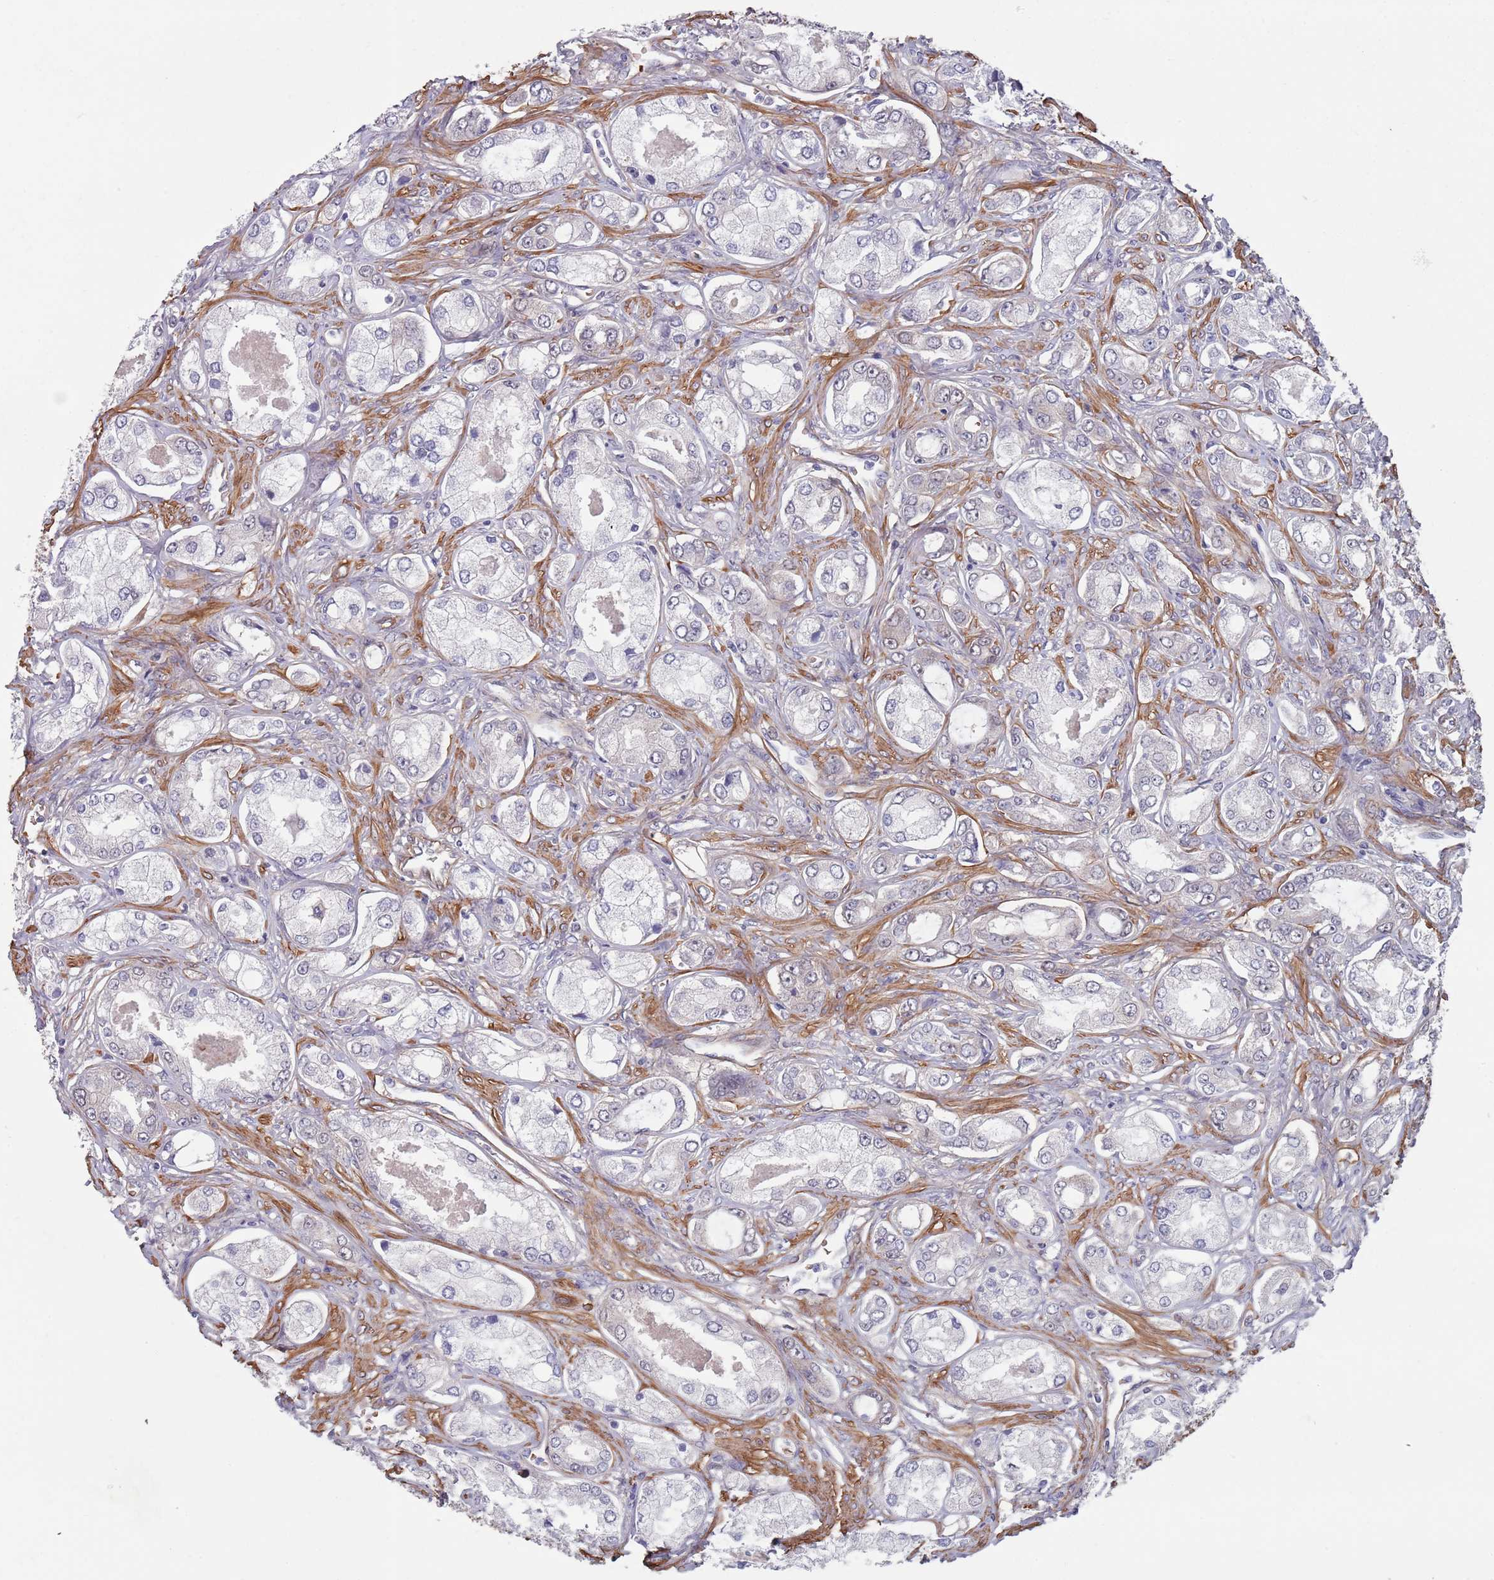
{"staining": {"intensity": "negative", "quantity": "none", "location": "none"}, "tissue": "prostate cancer", "cell_type": "Tumor cells", "image_type": "cancer", "snomed": [{"axis": "morphology", "description": "Adenocarcinoma, Low grade"}, {"axis": "topography", "description": "Prostate"}], "caption": "Immunohistochemistry (IHC) image of neoplastic tissue: human prostate cancer (low-grade adenocarcinoma) stained with DAB (3,3'-diaminobenzidine) demonstrates no significant protein expression in tumor cells. Nuclei are stained in blue.", "gene": "CLNS1A", "patient": {"sex": "male", "age": 68}}